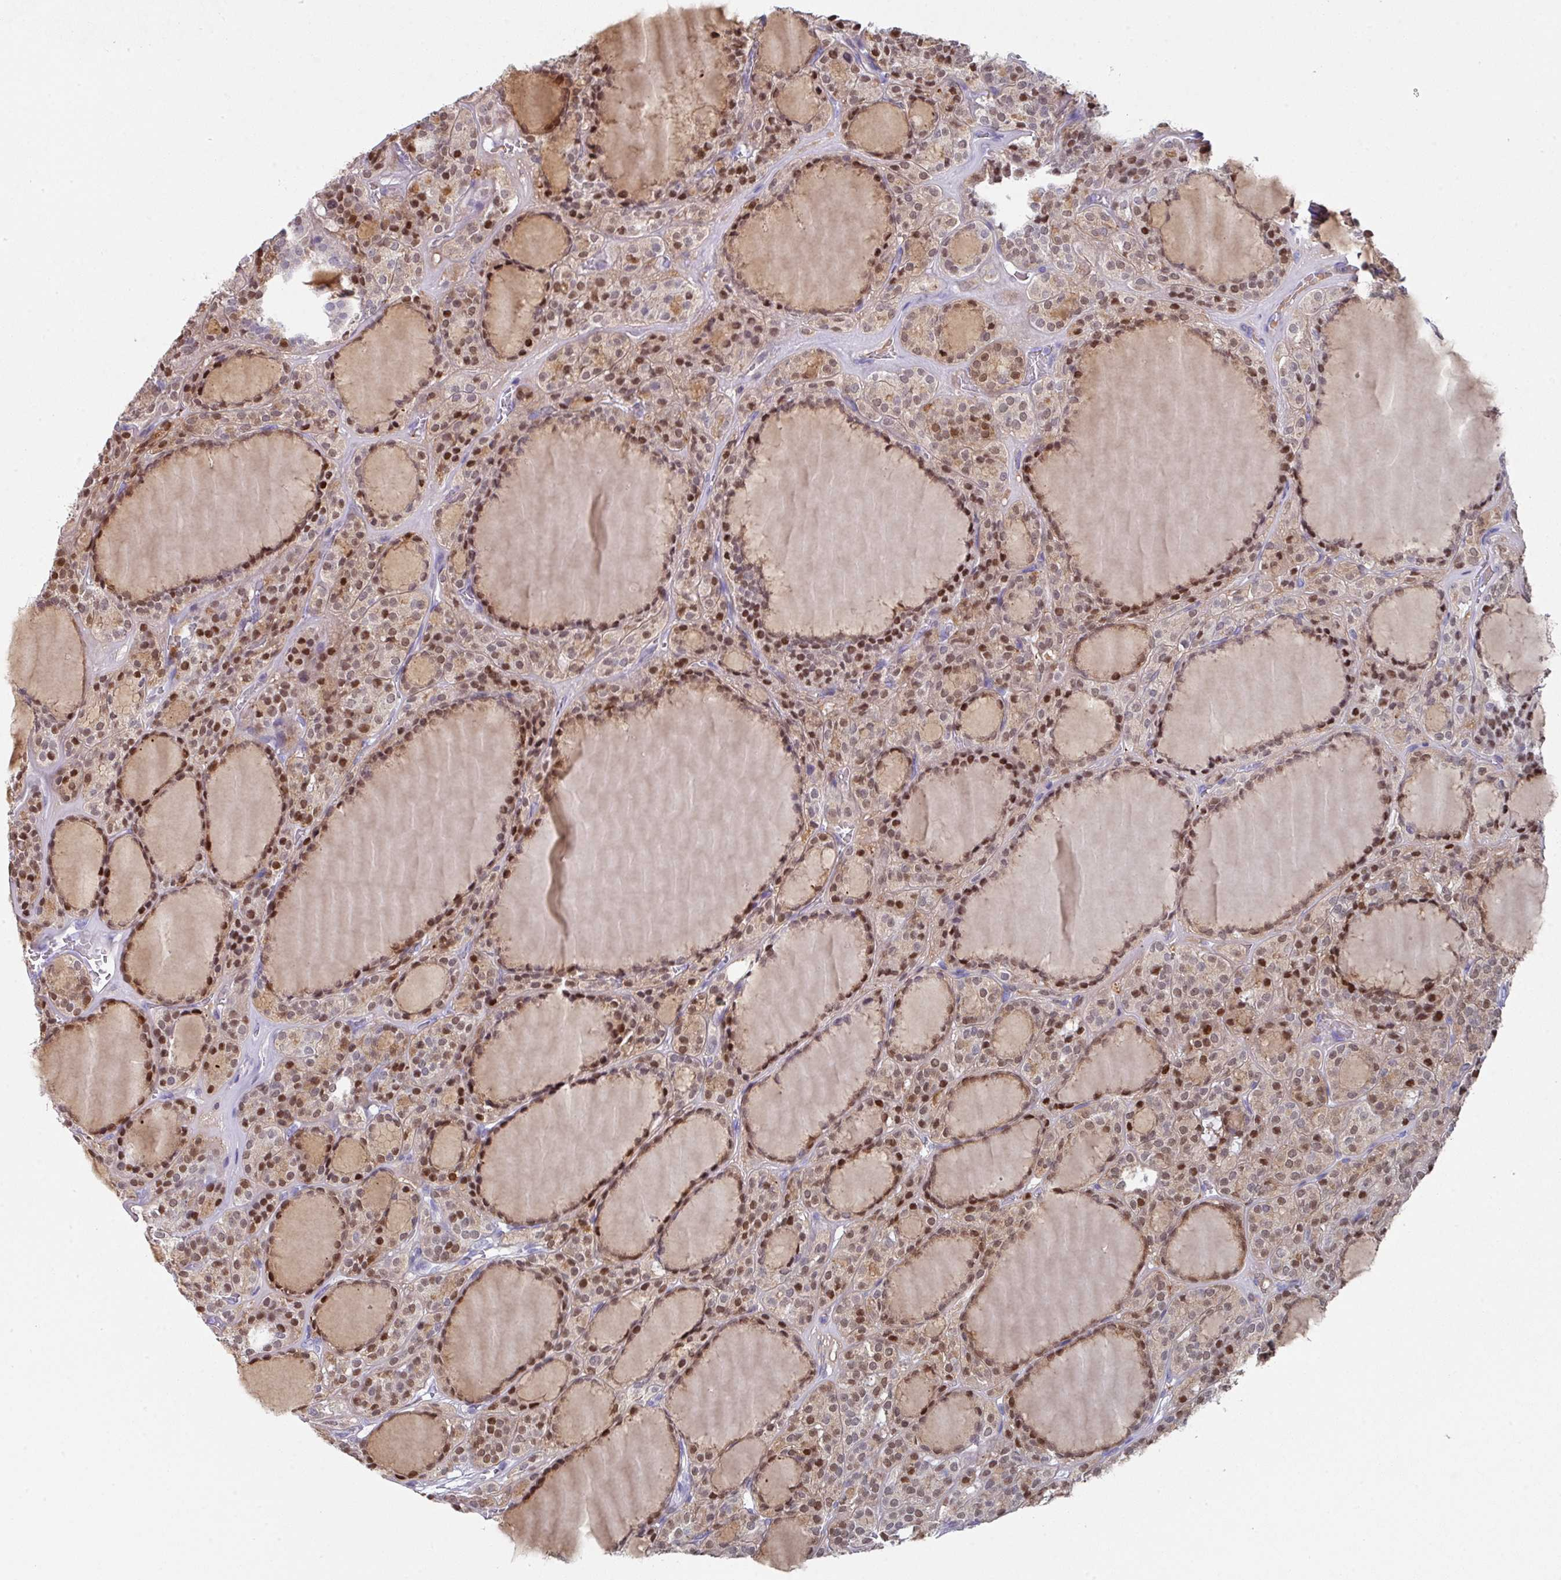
{"staining": {"intensity": "moderate", "quantity": ">75%", "location": "nuclear"}, "tissue": "thyroid cancer", "cell_type": "Tumor cells", "image_type": "cancer", "snomed": [{"axis": "morphology", "description": "Follicular adenoma carcinoma, NOS"}, {"axis": "topography", "description": "Thyroid gland"}], "caption": "Protein staining of follicular adenoma carcinoma (thyroid) tissue reveals moderate nuclear staining in approximately >75% of tumor cells.", "gene": "DEFB115", "patient": {"sex": "female", "age": 63}}